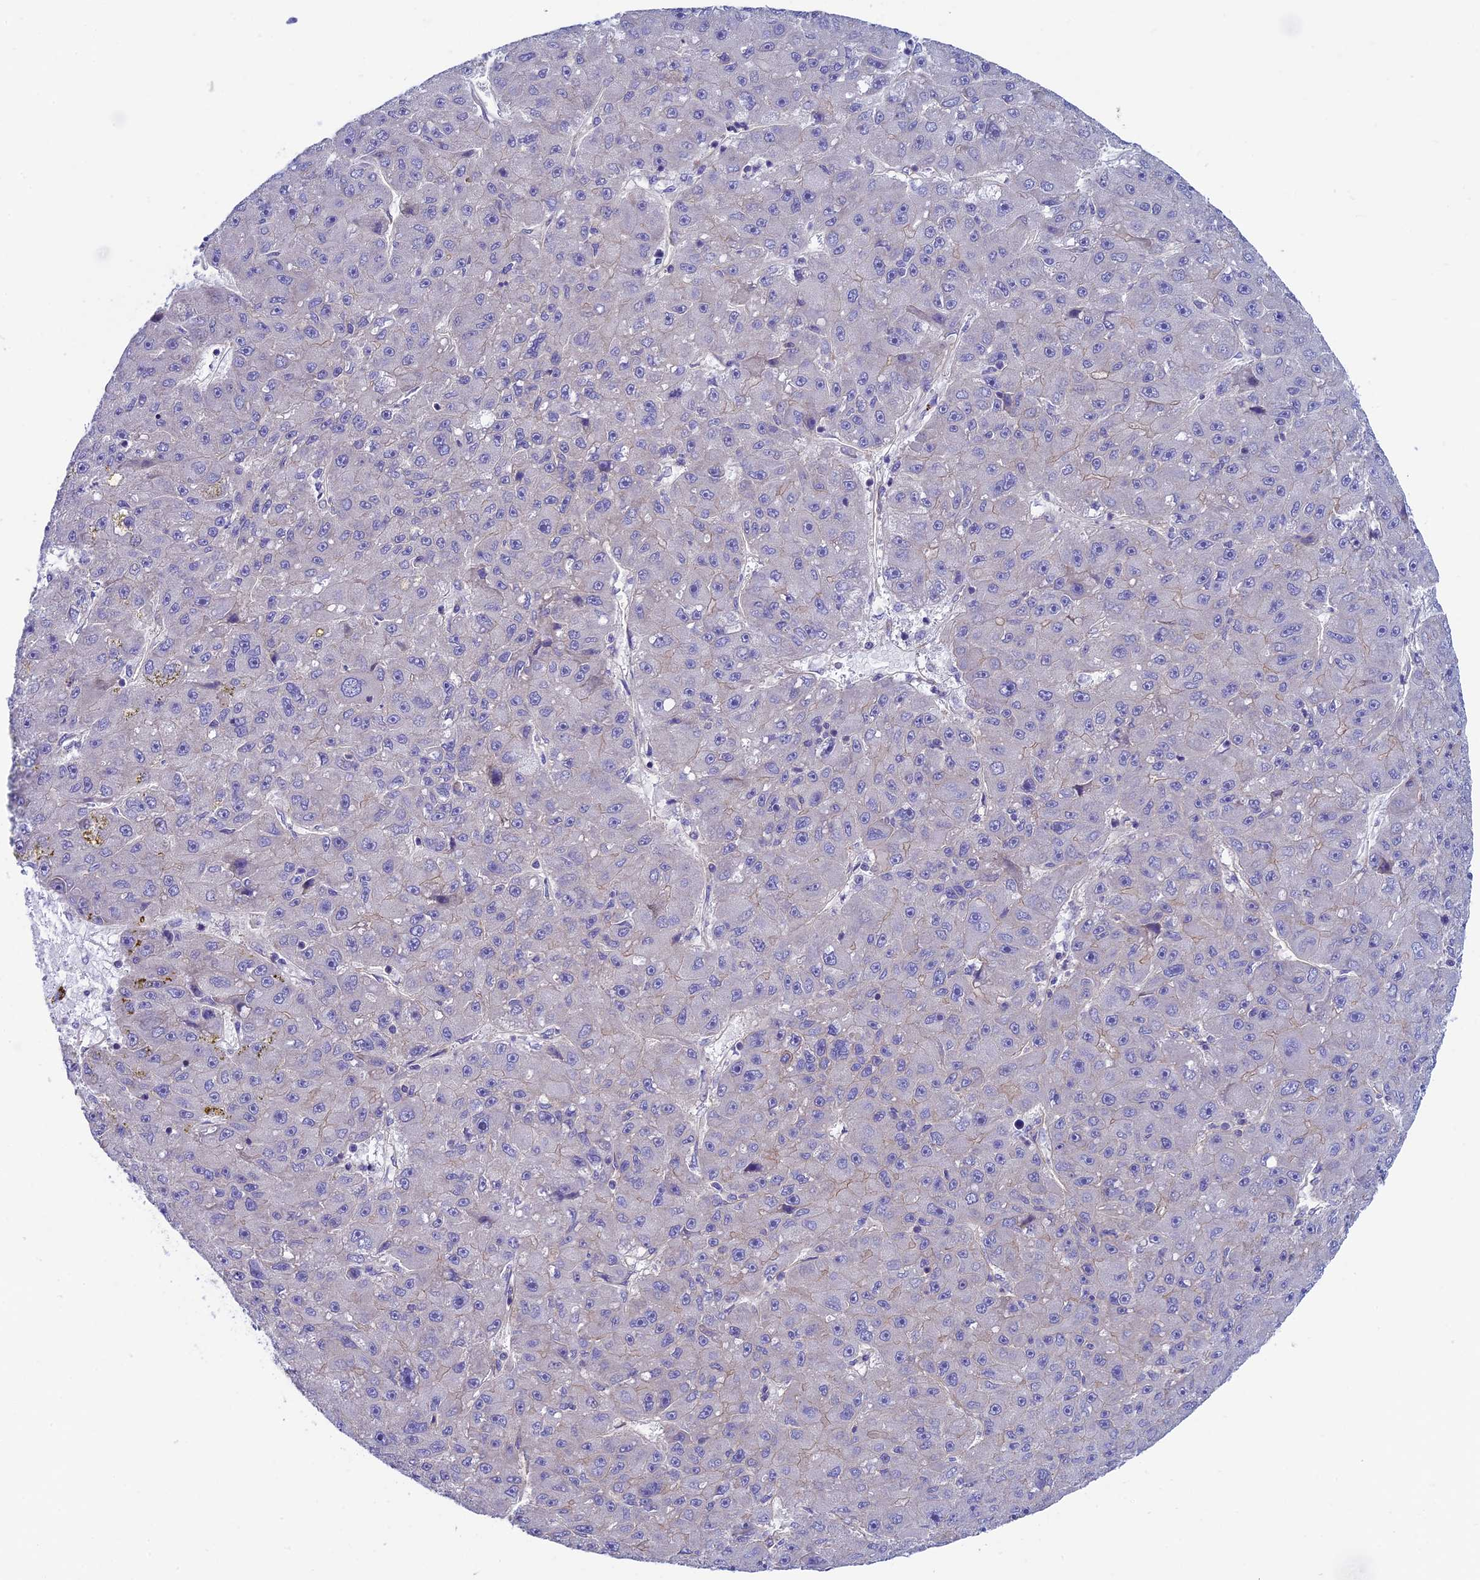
{"staining": {"intensity": "negative", "quantity": "none", "location": "none"}, "tissue": "liver cancer", "cell_type": "Tumor cells", "image_type": "cancer", "snomed": [{"axis": "morphology", "description": "Carcinoma, Hepatocellular, NOS"}, {"axis": "topography", "description": "Liver"}], "caption": "This is an immunohistochemistry micrograph of human hepatocellular carcinoma (liver). There is no staining in tumor cells.", "gene": "PPFIA3", "patient": {"sex": "male", "age": 67}}